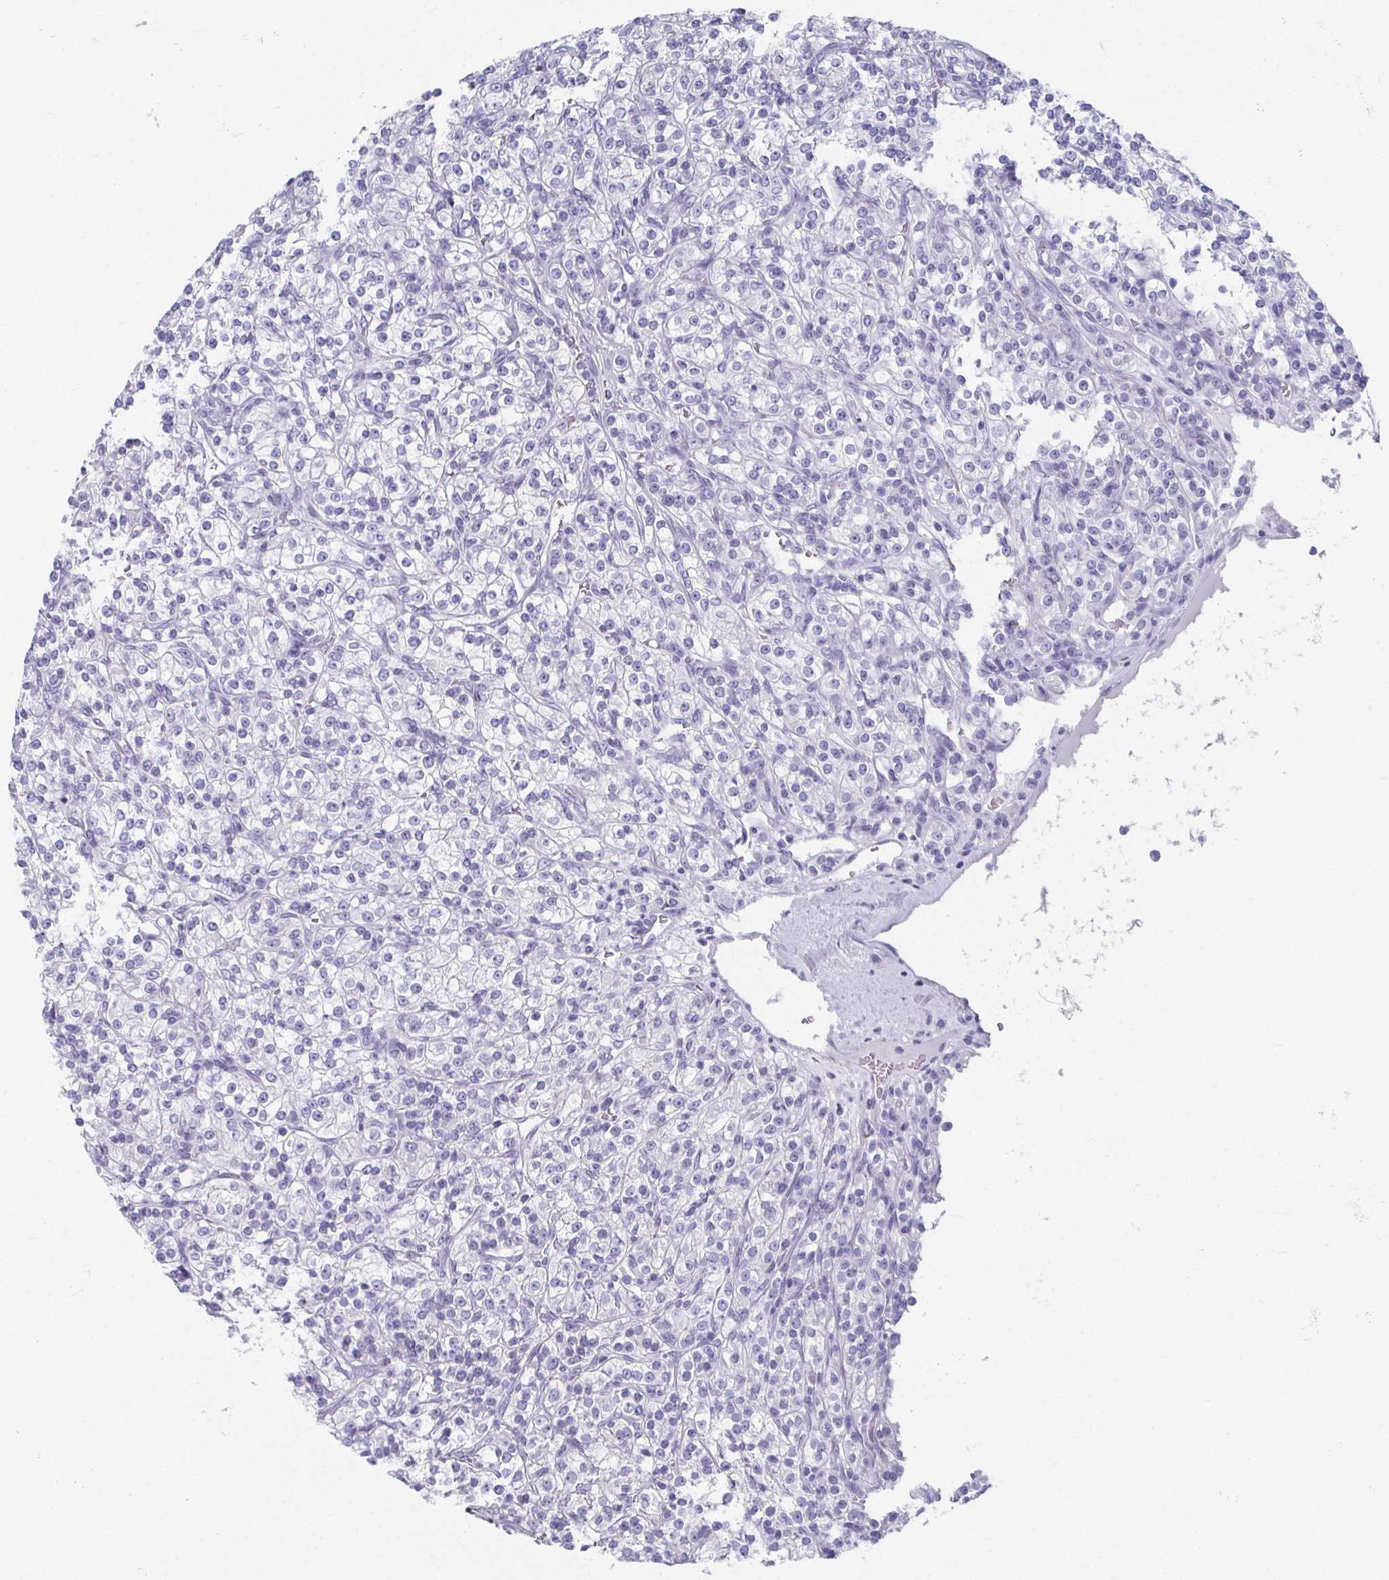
{"staining": {"intensity": "negative", "quantity": "none", "location": "none"}, "tissue": "renal cancer", "cell_type": "Tumor cells", "image_type": "cancer", "snomed": [{"axis": "morphology", "description": "Adenocarcinoma, NOS"}, {"axis": "topography", "description": "Kidney"}], "caption": "Tumor cells show no significant protein expression in renal cancer. (DAB (3,3'-diaminobenzidine) immunohistochemistry visualized using brightfield microscopy, high magnification).", "gene": "GHRL", "patient": {"sex": "male", "age": 77}}